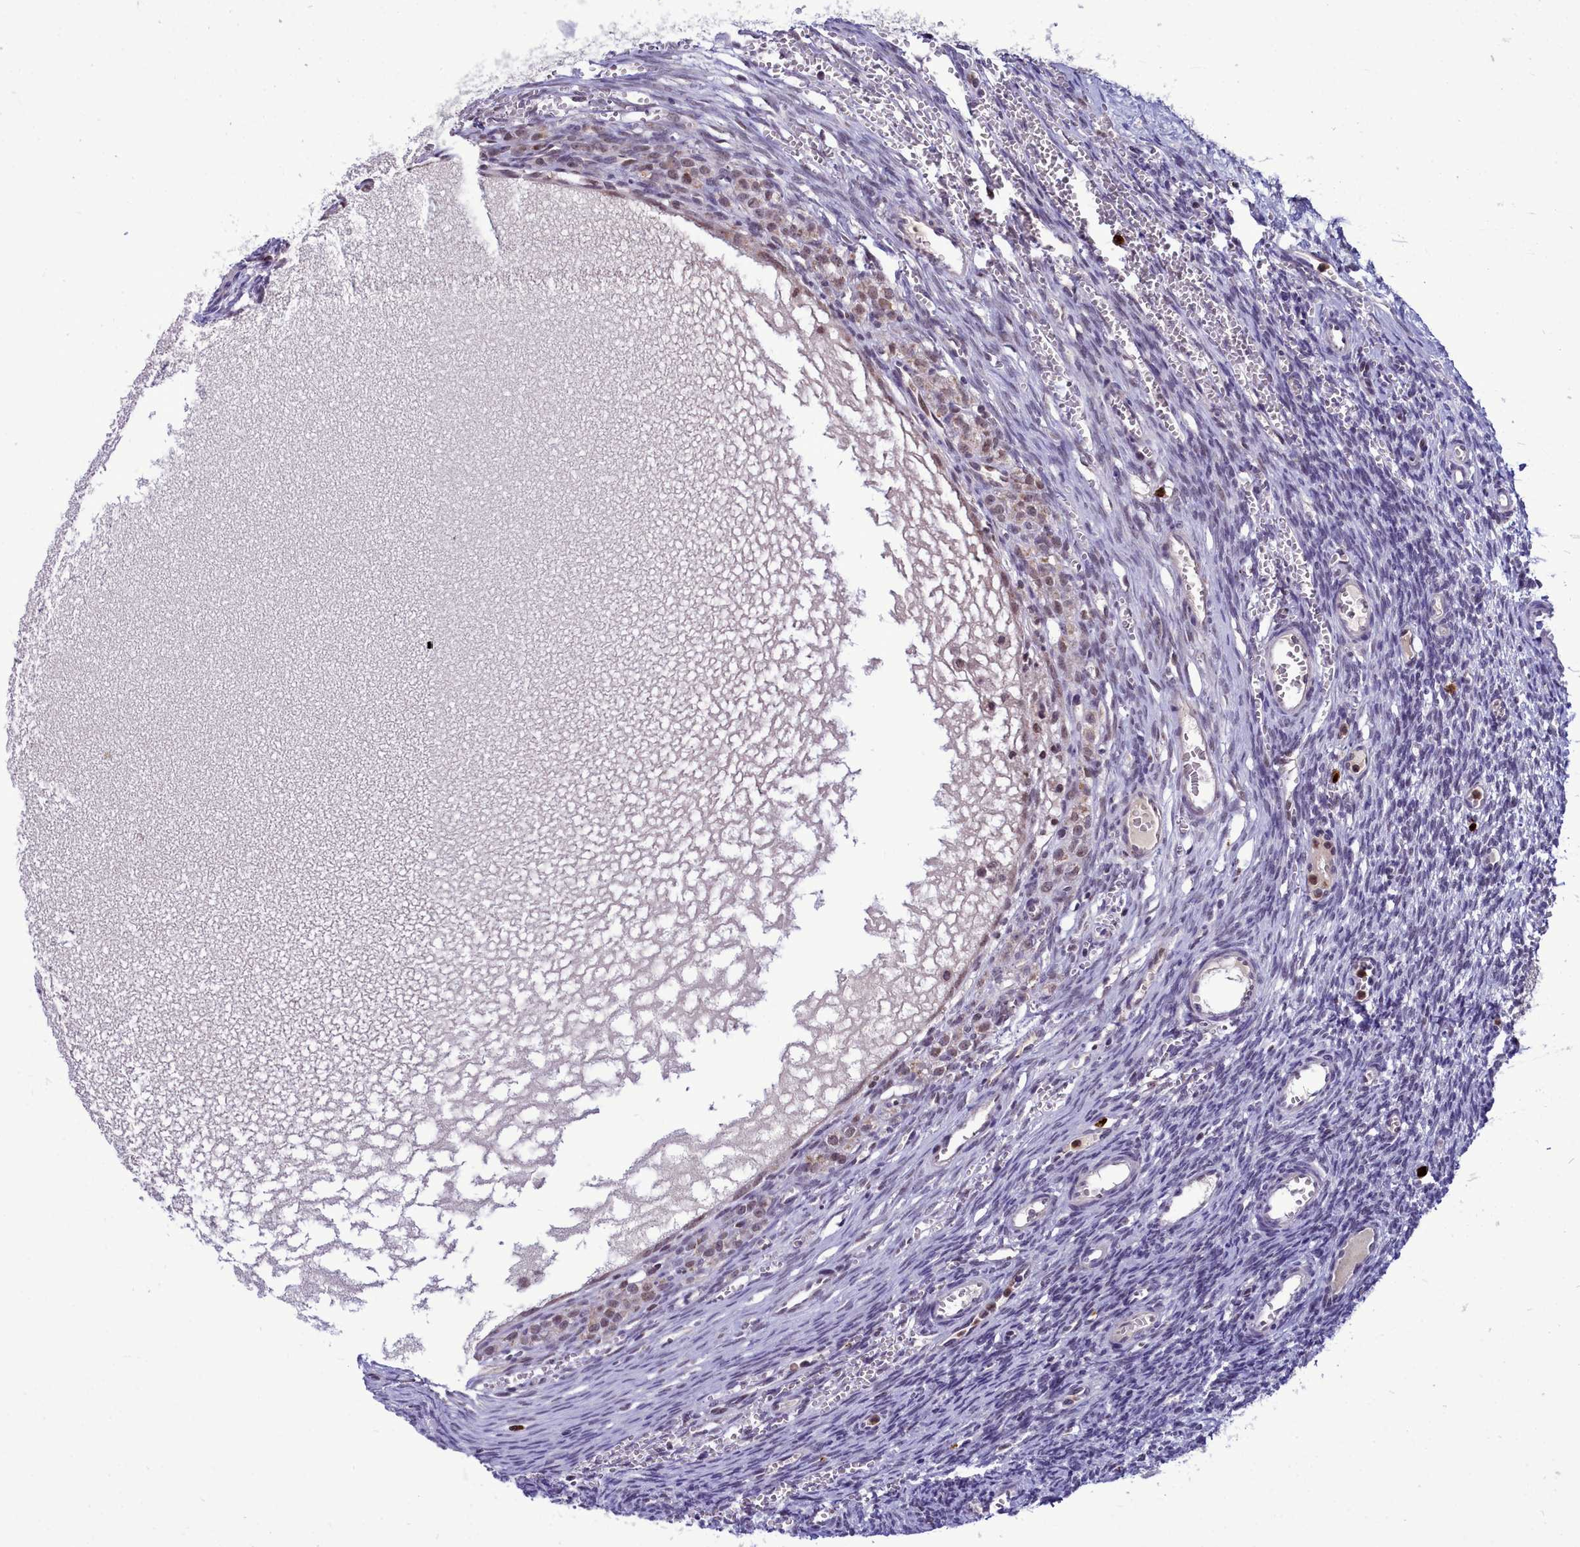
{"staining": {"intensity": "negative", "quantity": "none", "location": "none"}, "tissue": "ovary", "cell_type": "Ovarian stroma cells", "image_type": "normal", "snomed": [{"axis": "morphology", "description": "Normal tissue, NOS"}, {"axis": "topography", "description": "Ovary"}], "caption": "IHC of normal human ovary demonstrates no expression in ovarian stroma cells. (Stains: DAB (3,3'-diaminobenzidine) IHC with hematoxylin counter stain, Microscopy: brightfield microscopy at high magnification).", "gene": "POM121L2", "patient": {"sex": "female", "age": 39}}